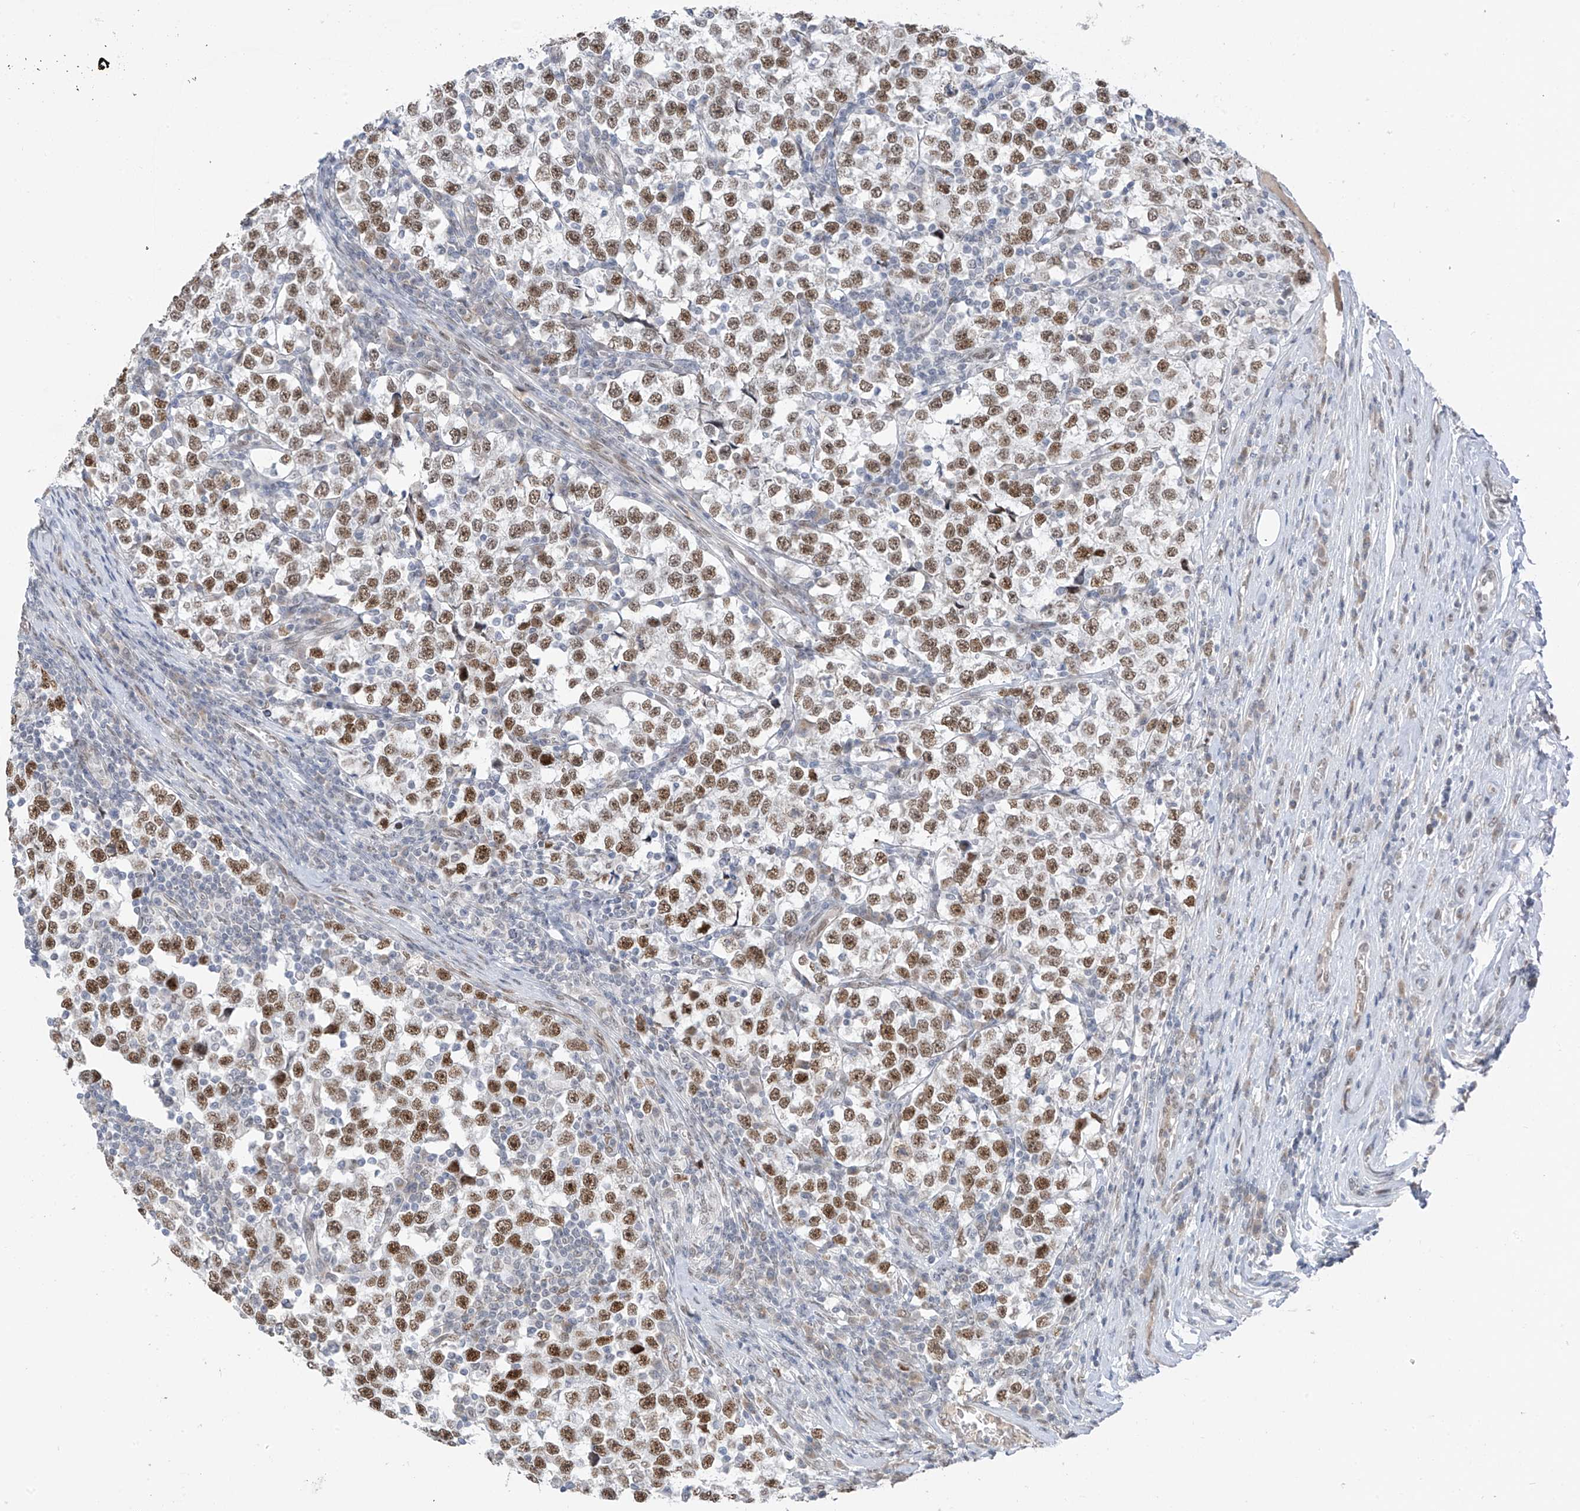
{"staining": {"intensity": "moderate", "quantity": ">75%", "location": "nuclear"}, "tissue": "testis cancer", "cell_type": "Tumor cells", "image_type": "cancer", "snomed": [{"axis": "morphology", "description": "Normal tissue, NOS"}, {"axis": "morphology", "description": "Seminoma, NOS"}, {"axis": "topography", "description": "Testis"}], "caption": "IHC micrograph of testis seminoma stained for a protein (brown), which exhibits medium levels of moderate nuclear expression in approximately >75% of tumor cells.", "gene": "MCM9", "patient": {"sex": "male", "age": 43}}